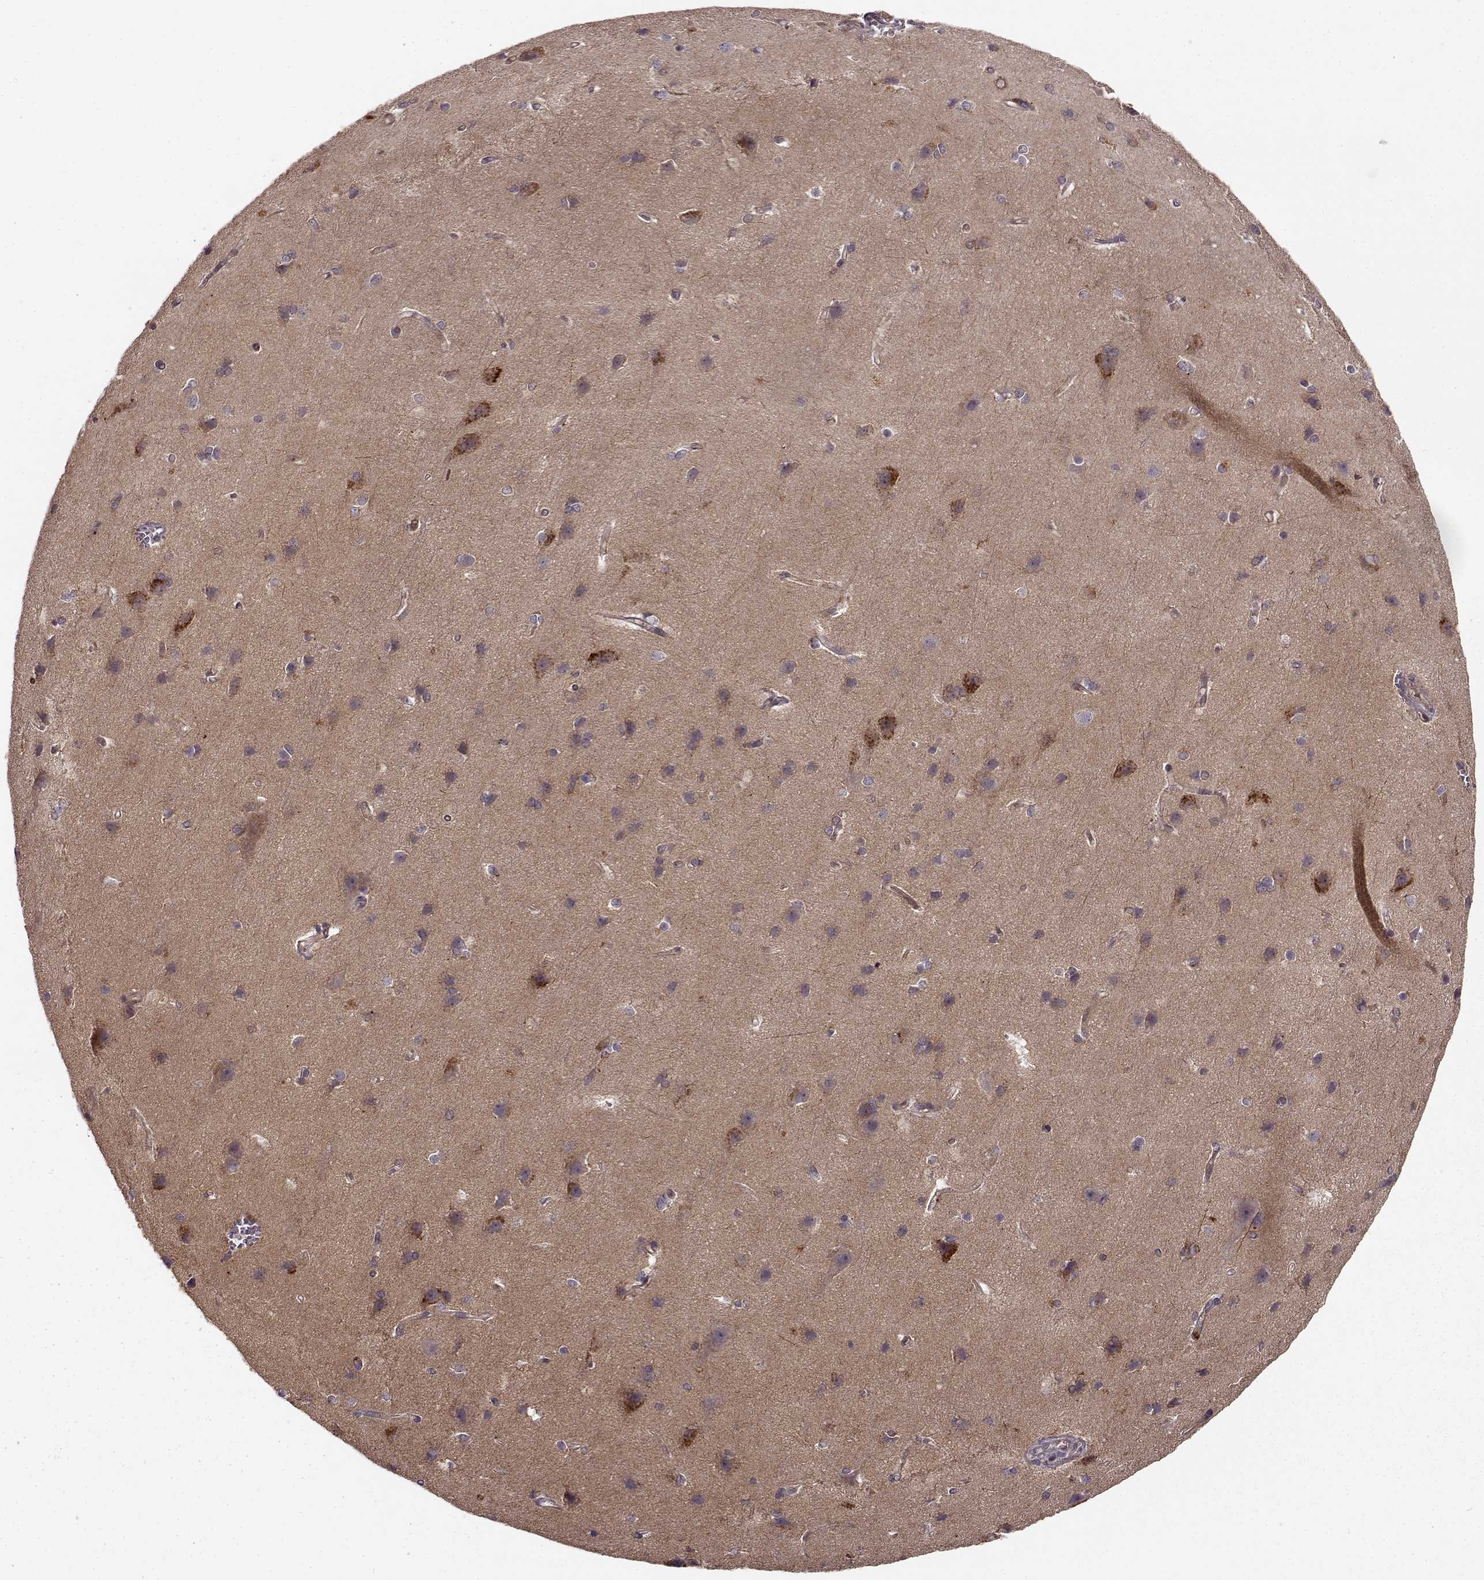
{"staining": {"intensity": "negative", "quantity": "none", "location": "none"}, "tissue": "cerebral cortex", "cell_type": "Endothelial cells", "image_type": "normal", "snomed": [{"axis": "morphology", "description": "Normal tissue, NOS"}, {"axis": "topography", "description": "Cerebral cortex"}], "caption": "The IHC micrograph has no significant staining in endothelial cells of cerebral cortex.", "gene": "IFRD2", "patient": {"sex": "male", "age": 37}}